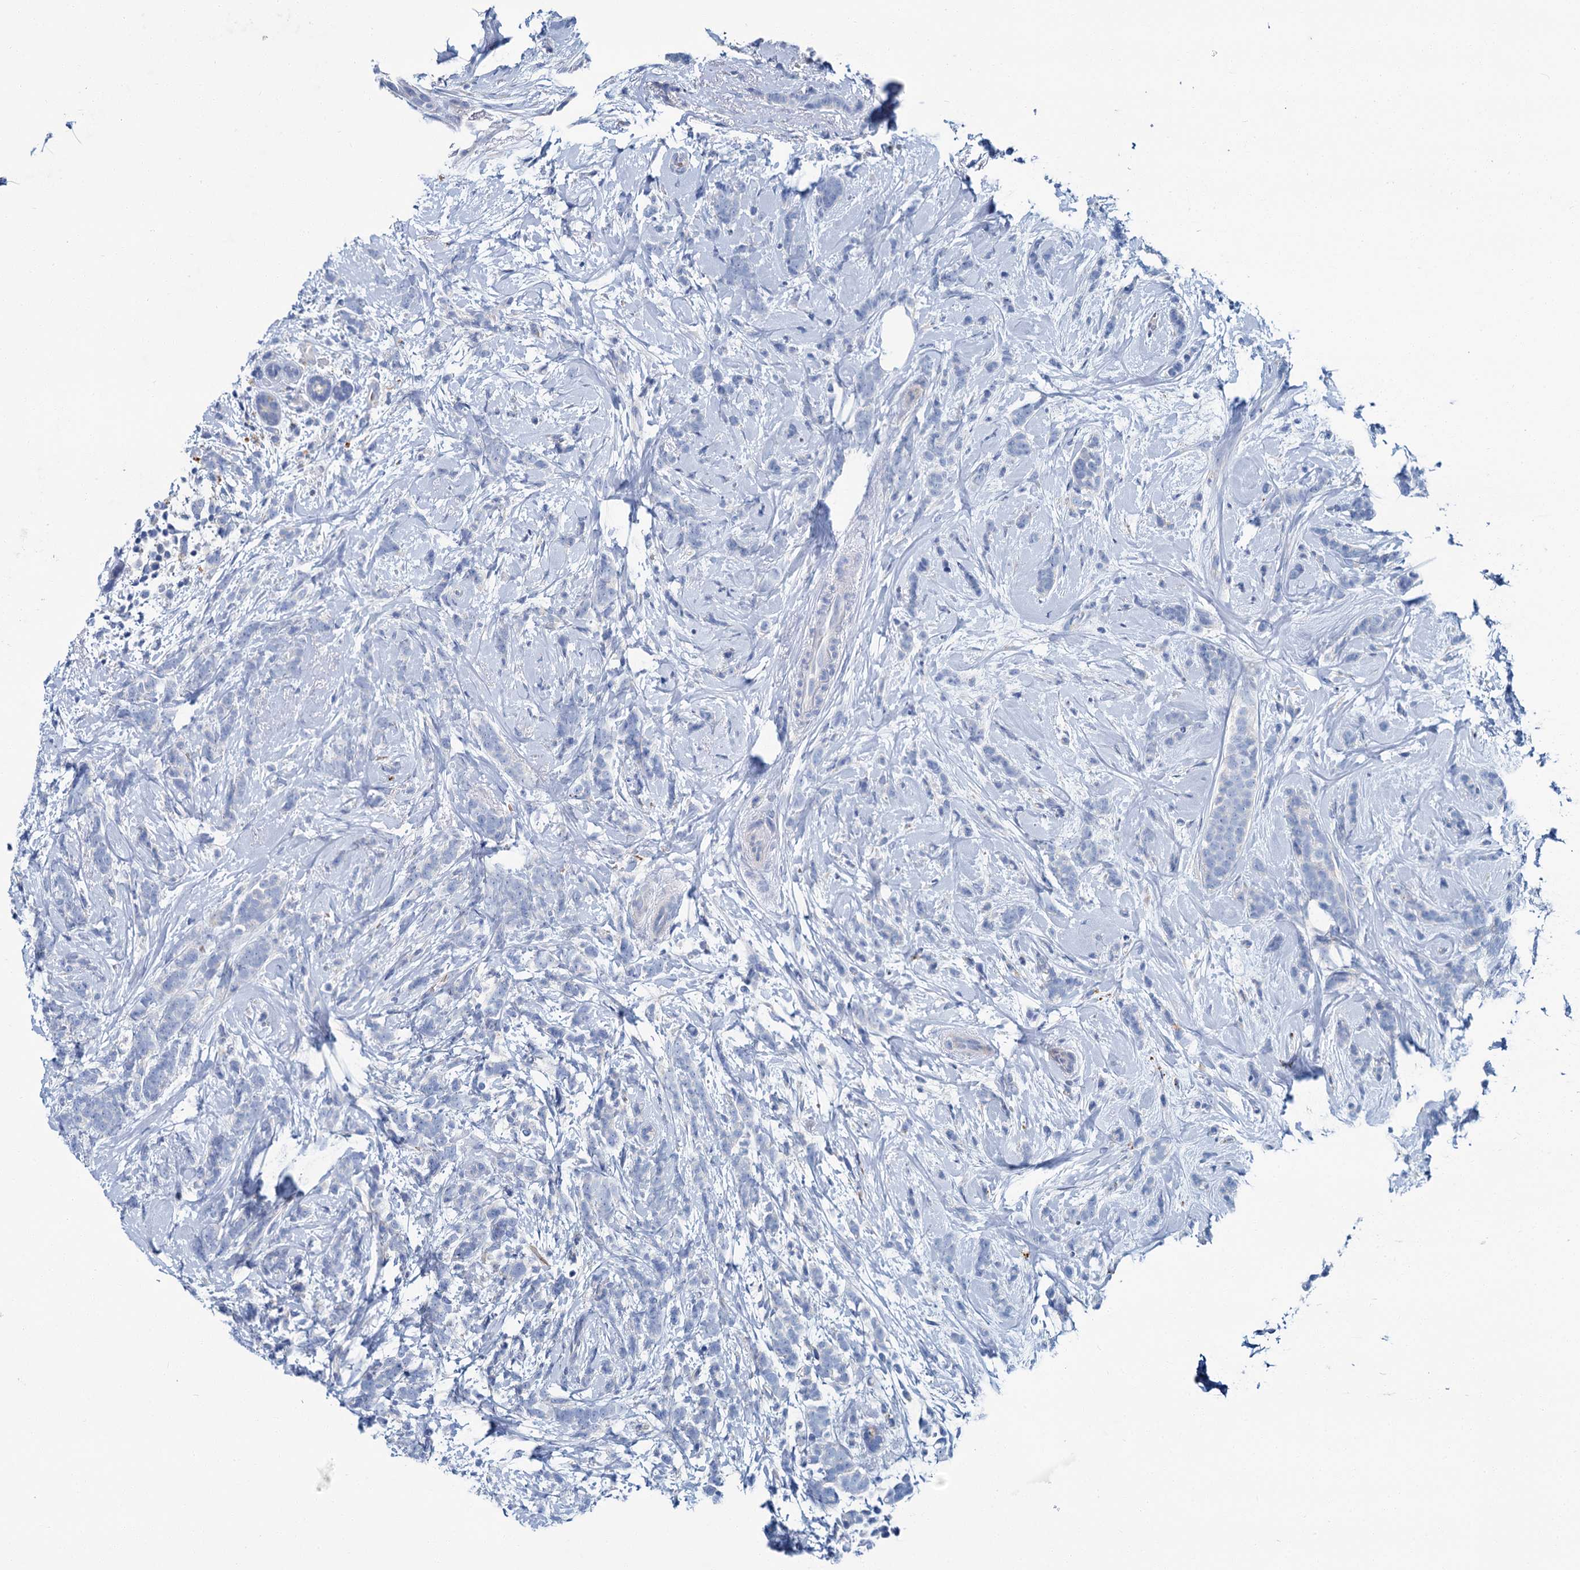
{"staining": {"intensity": "negative", "quantity": "none", "location": "none"}, "tissue": "breast cancer", "cell_type": "Tumor cells", "image_type": "cancer", "snomed": [{"axis": "morphology", "description": "Lobular carcinoma"}, {"axis": "topography", "description": "Breast"}], "caption": "Lobular carcinoma (breast) stained for a protein using immunohistochemistry (IHC) shows no staining tumor cells.", "gene": "ATG2A", "patient": {"sex": "female", "age": 58}}